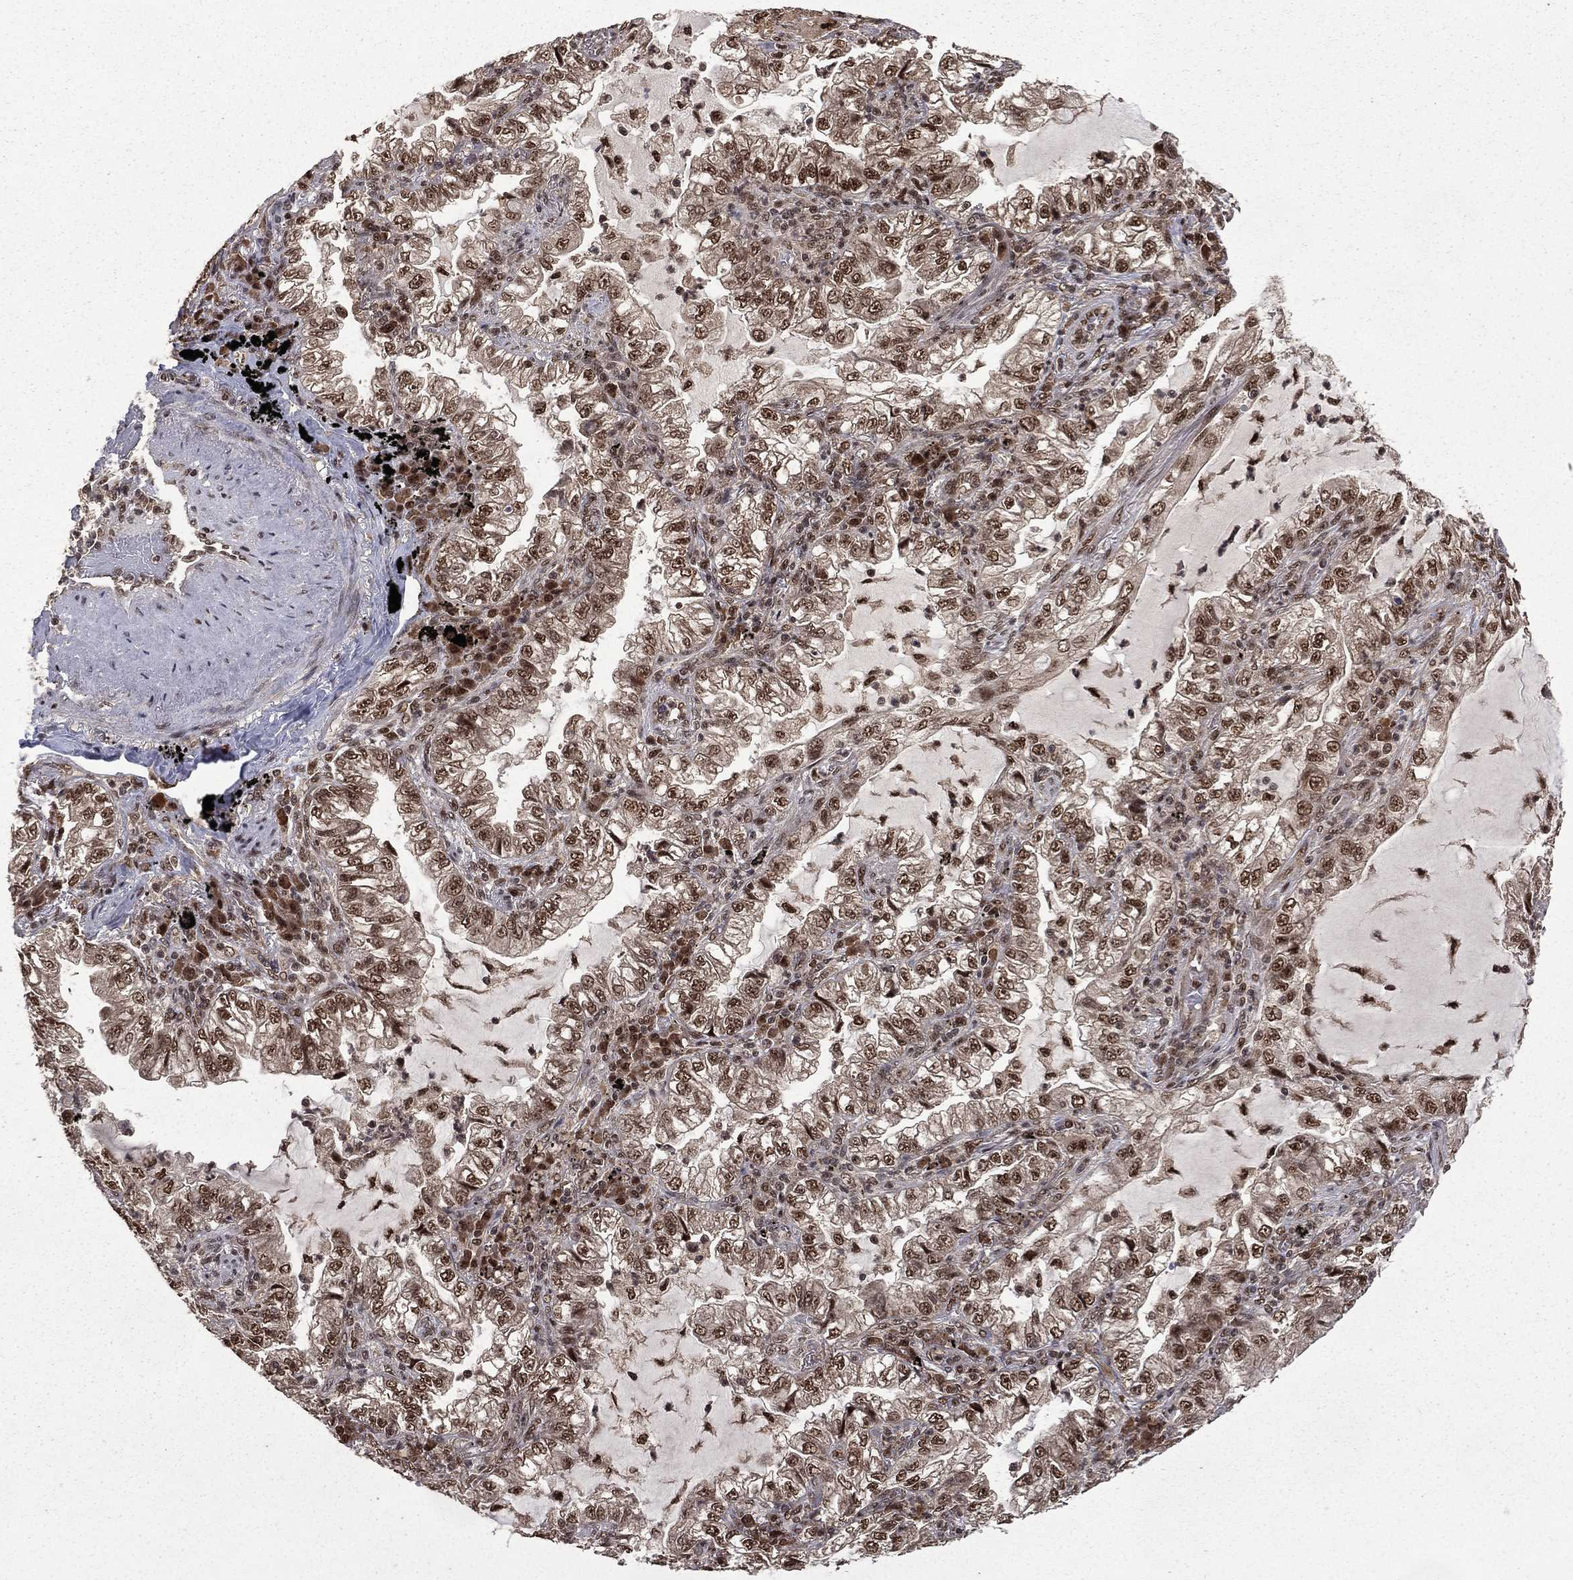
{"staining": {"intensity": "moderate", "quantity": ">75%", "location": "nuclear"}, "tissue": "lung cancer", "cell_type": "Tumor cells", "image_type": "cancer", "snomed": [{"axis": "morphology", "description": "Adenocarcinoma, NOS"}, {"axis": "topography", "description": "Lung"}], "caption": "Immunohistochemical staining of human lung adenocarcinoma reveals medium levels of moderate nuclear positivity in about >75% of tumor cells.", "gene": "JMJD6", "patient": {"sex": "female", "age": 73}}